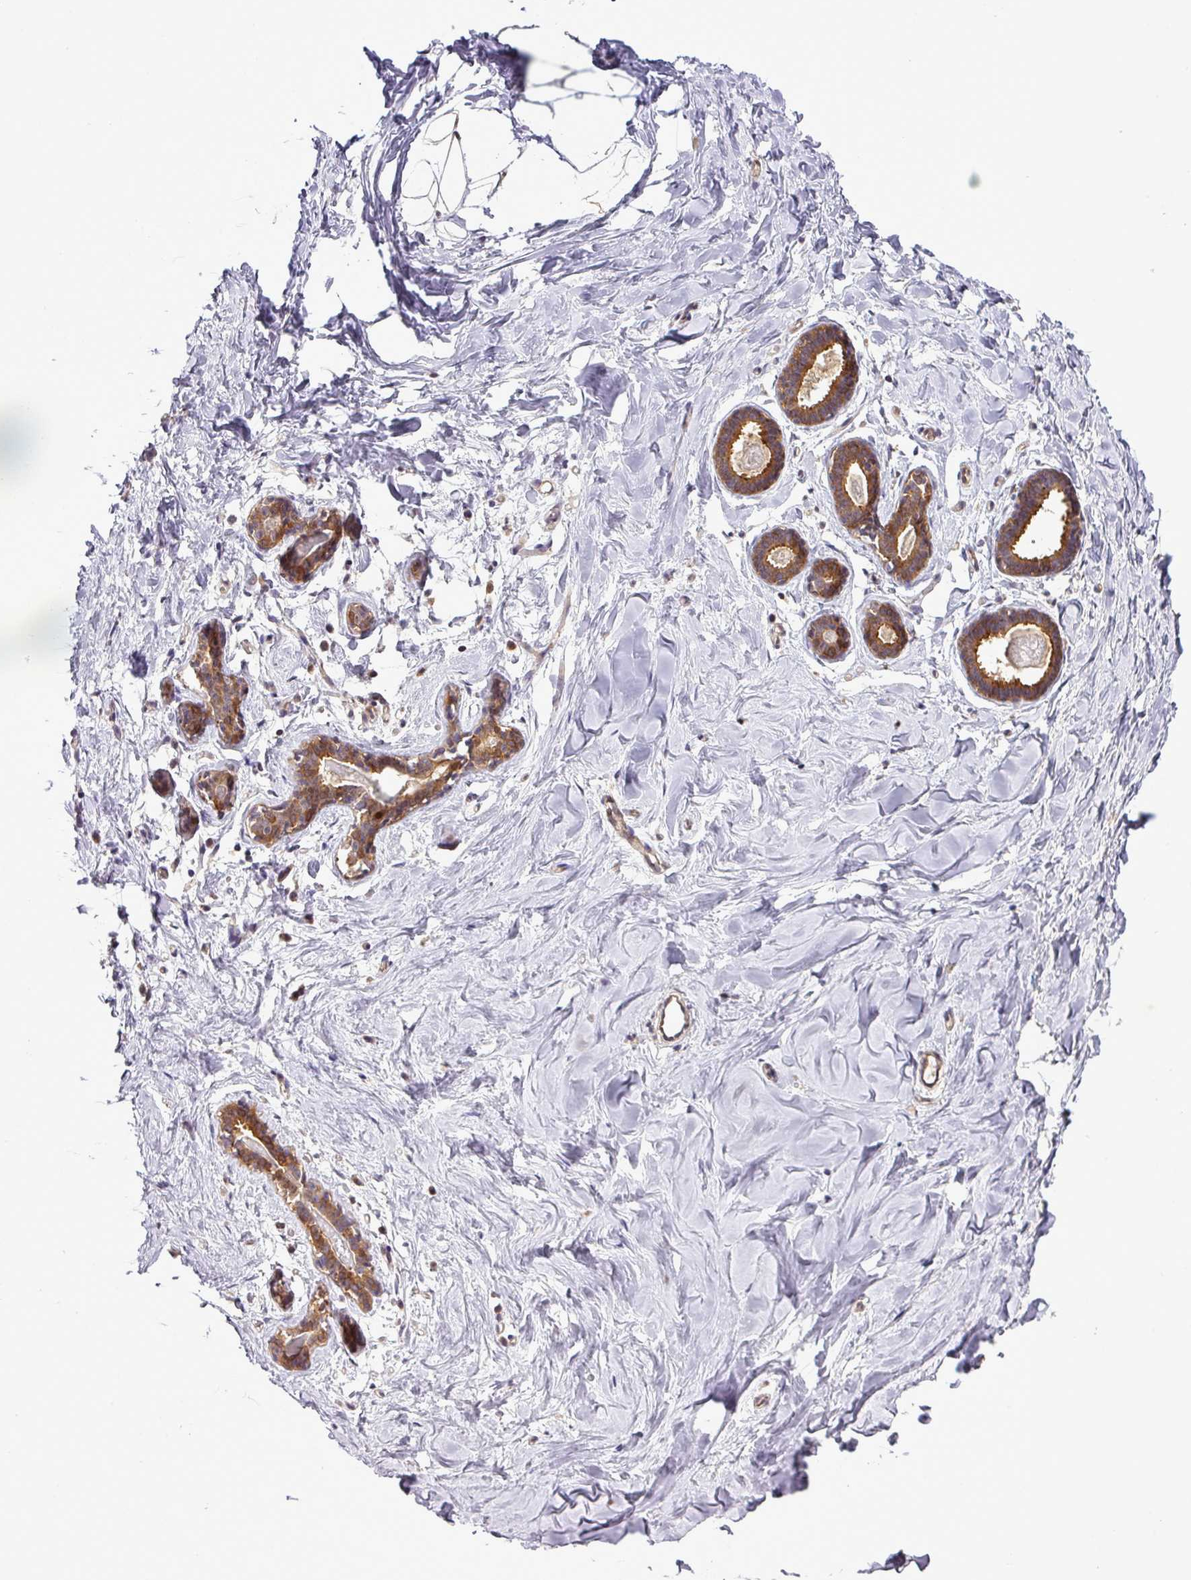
{"staining": {"intensity": "negative", "quantity": "none", "location": "none"}, "tissue": "breast", "cell_type": "Adipocytes", "image_type": "normal", "snomed": [{"axis": "morphology", "description": "Normal tissue, NOS"}, {"axis": "topography", "description": "Breast"}], "caption": "Immunohistochemistry histopathology image of unremarkable human breast stained for a protein (brown), which demonstrates no positivity in adipocytes. (IHC, brightfield microscopy, high magnification).", "gene": "TMEM107", "patient": {"sex": "female", "age": 23}}